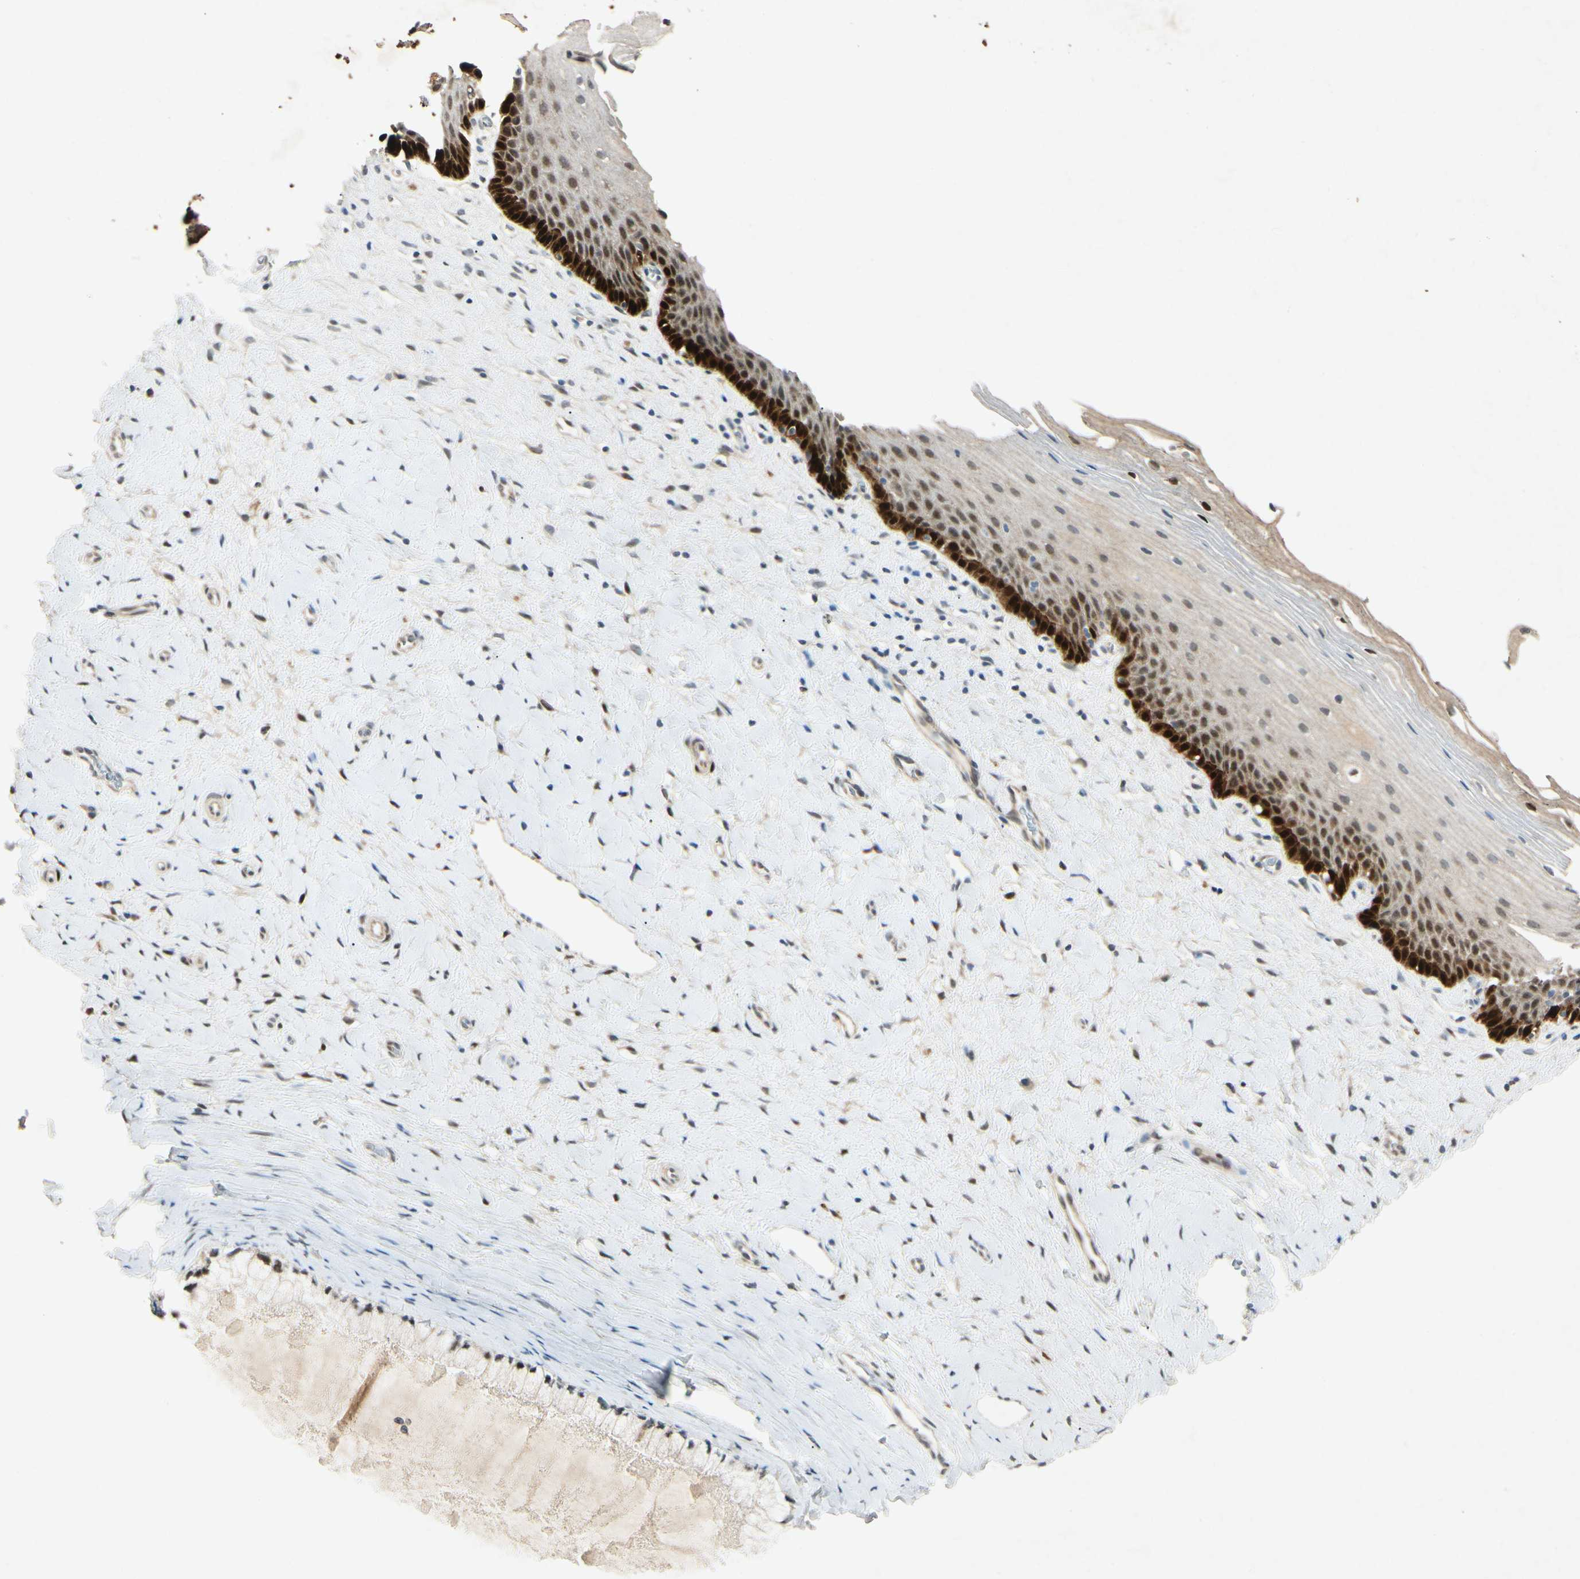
{"staining": {"intensity": "strong", "quantity": "25%-75%", "location": "nuclear"}, "tissue": "cervix", "cell_type": "Glandular cells", "image_type": "normal", "snomed": [{"axis": "morphology", "description": "Normal tissue, NOS"}, {"axis": "topography", "description": "Cervix"}], "caption": "Cervix stained with DAB immunohistochemistry displays high levels of strong nuclear staining in approximately 25%-75% of glandular cells. The staining was performed using DAB (3,3'-diaminobenzidine) to visualize the protein expression in brown, while the nuclei were stained in blue with hematoxylin (Magnification: 20x).", "gene": "HSPA1B", "patient": {"sex": "female", "age": 39}}